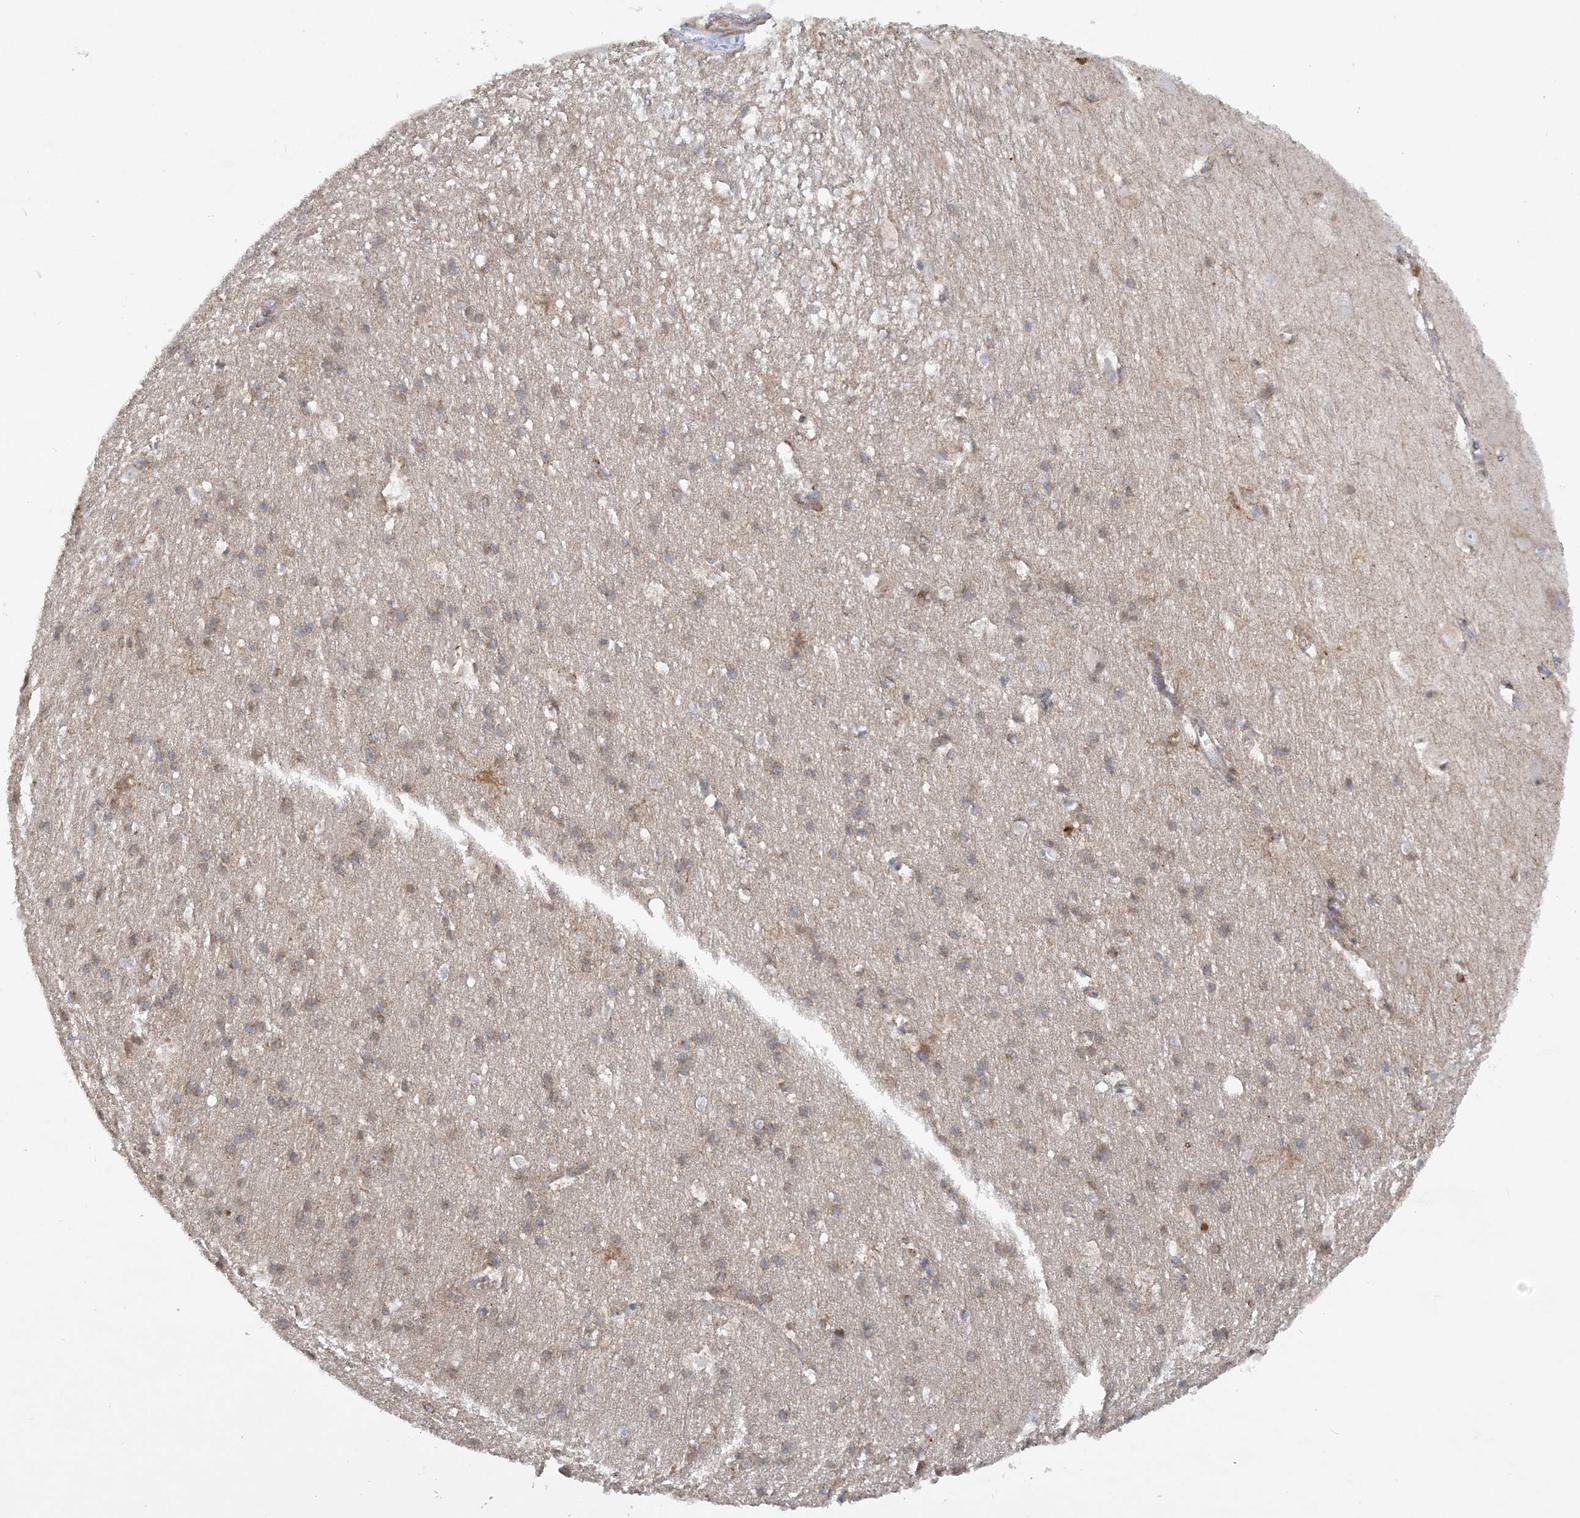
{"staining": {"intensity": "moderate", "quantity": ">75%", "location": "cytoplasmic/membranous"}, "tissue": "cerebral cortex", "cell_type": "Endothelial cells", "image_type": "normal", "snomed": [{"axis": "morphology", "description": "Normal tissue, NOS"}, {"axis": "topography", "description": "Cerebral cortex"}], "caption": "Immunohistochemical staining of normal human cerebral cortex displays medium levels of moderate cytoplasmic/membranous expression in approximately >75% of endothelial cells.", "gene": "SCLT1", "patient": {"sex": "male", "age": 54}}